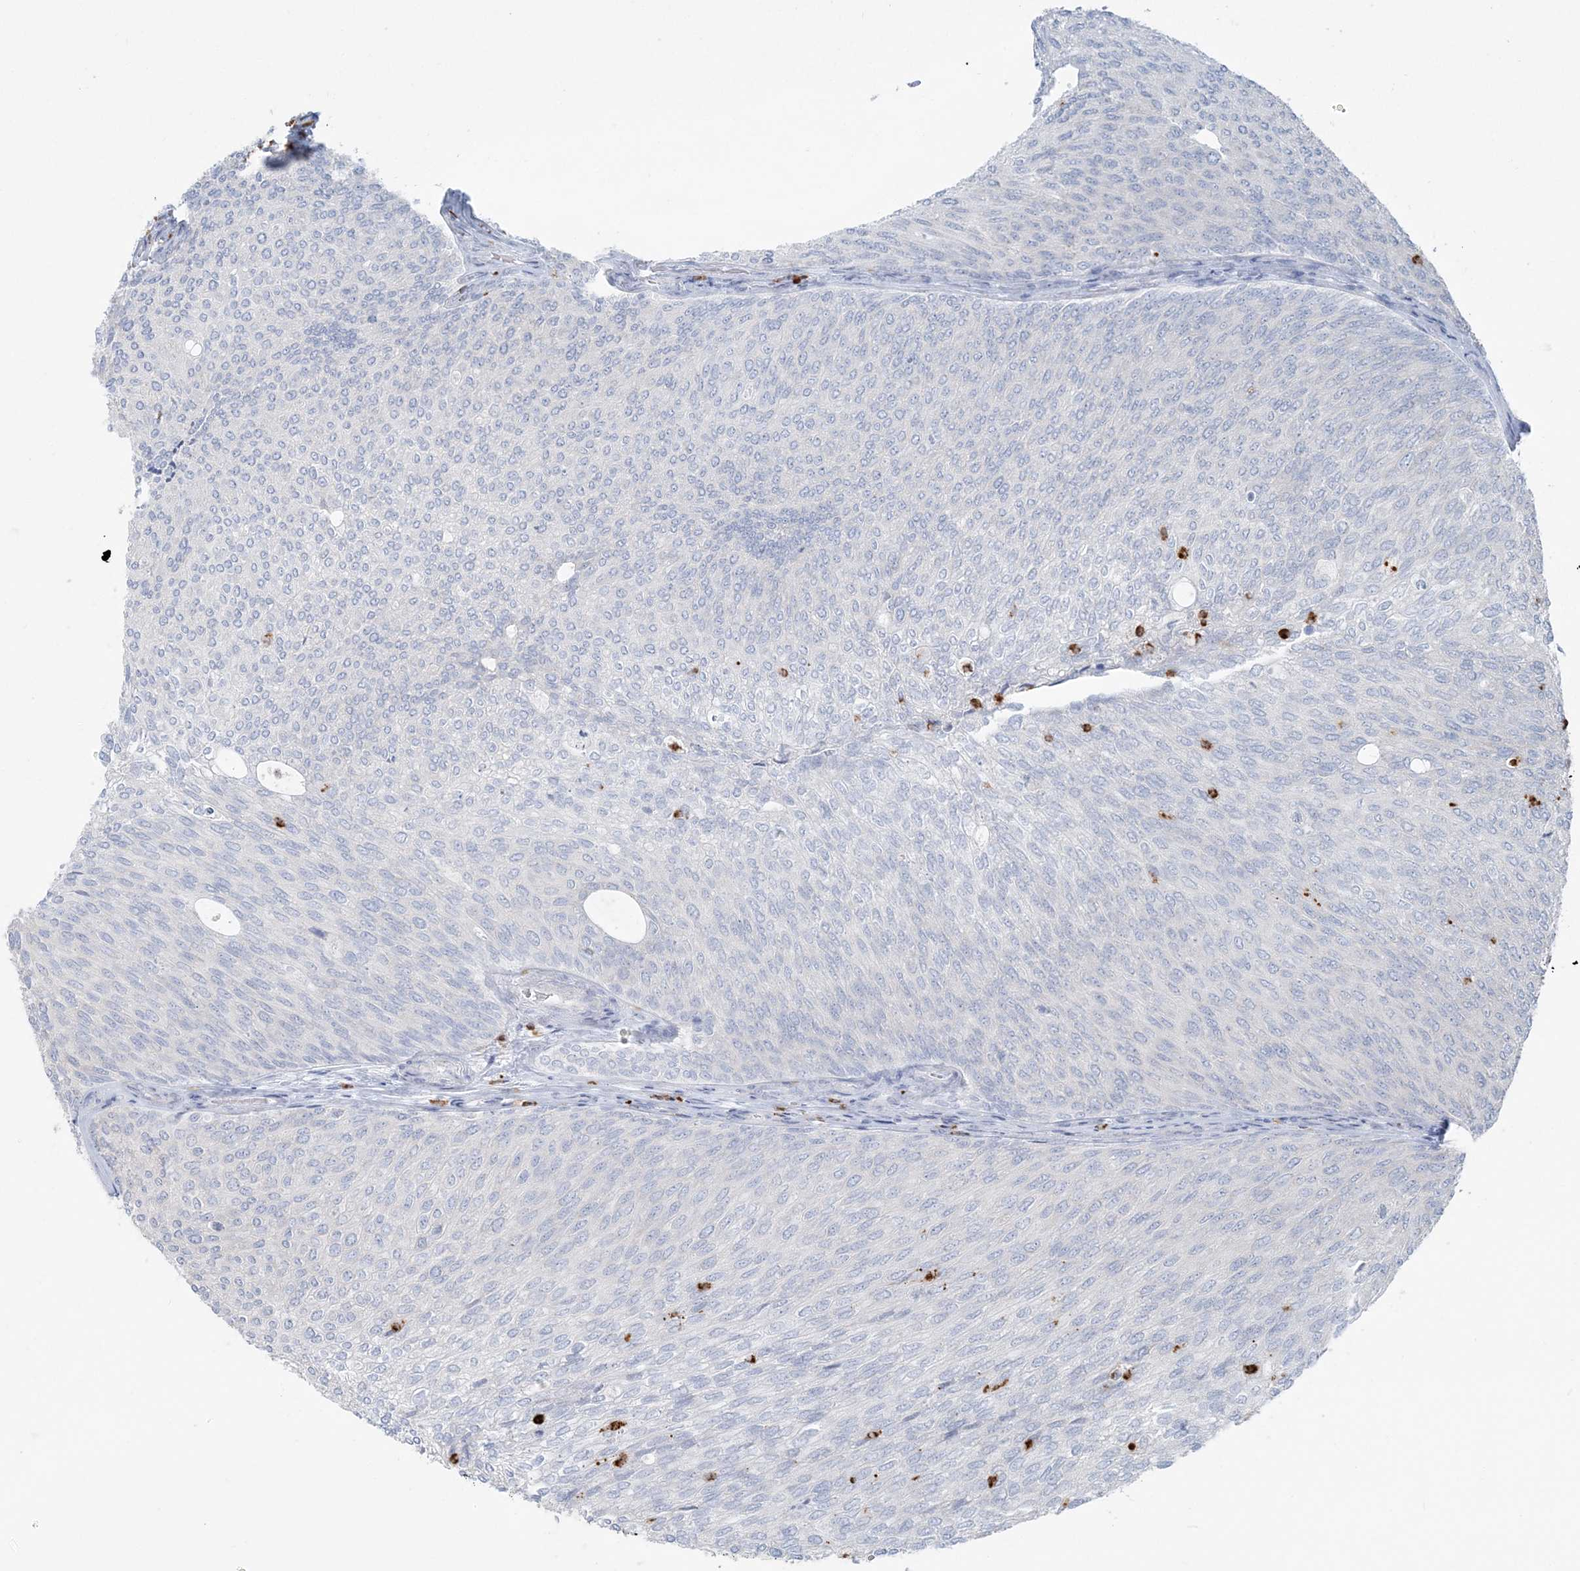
{"staining": {"intensity": "negative", "quantity": "none", "location": "none"}, "tissue": "urothelial cancer", "cell_type": "Tumor cells", "image_type": "cancer", "snomed": [{"axis": "morphology", "description": "Urothelial carcinoma, Low grade"}, {"axis": "topography", "description": "Urinary bladder"}], "caption": "Tumor cells show no significant protein positivity in urothelial cancer.", "gene": "CCNJ", "patient": {"sex": "female", "age": 79}}